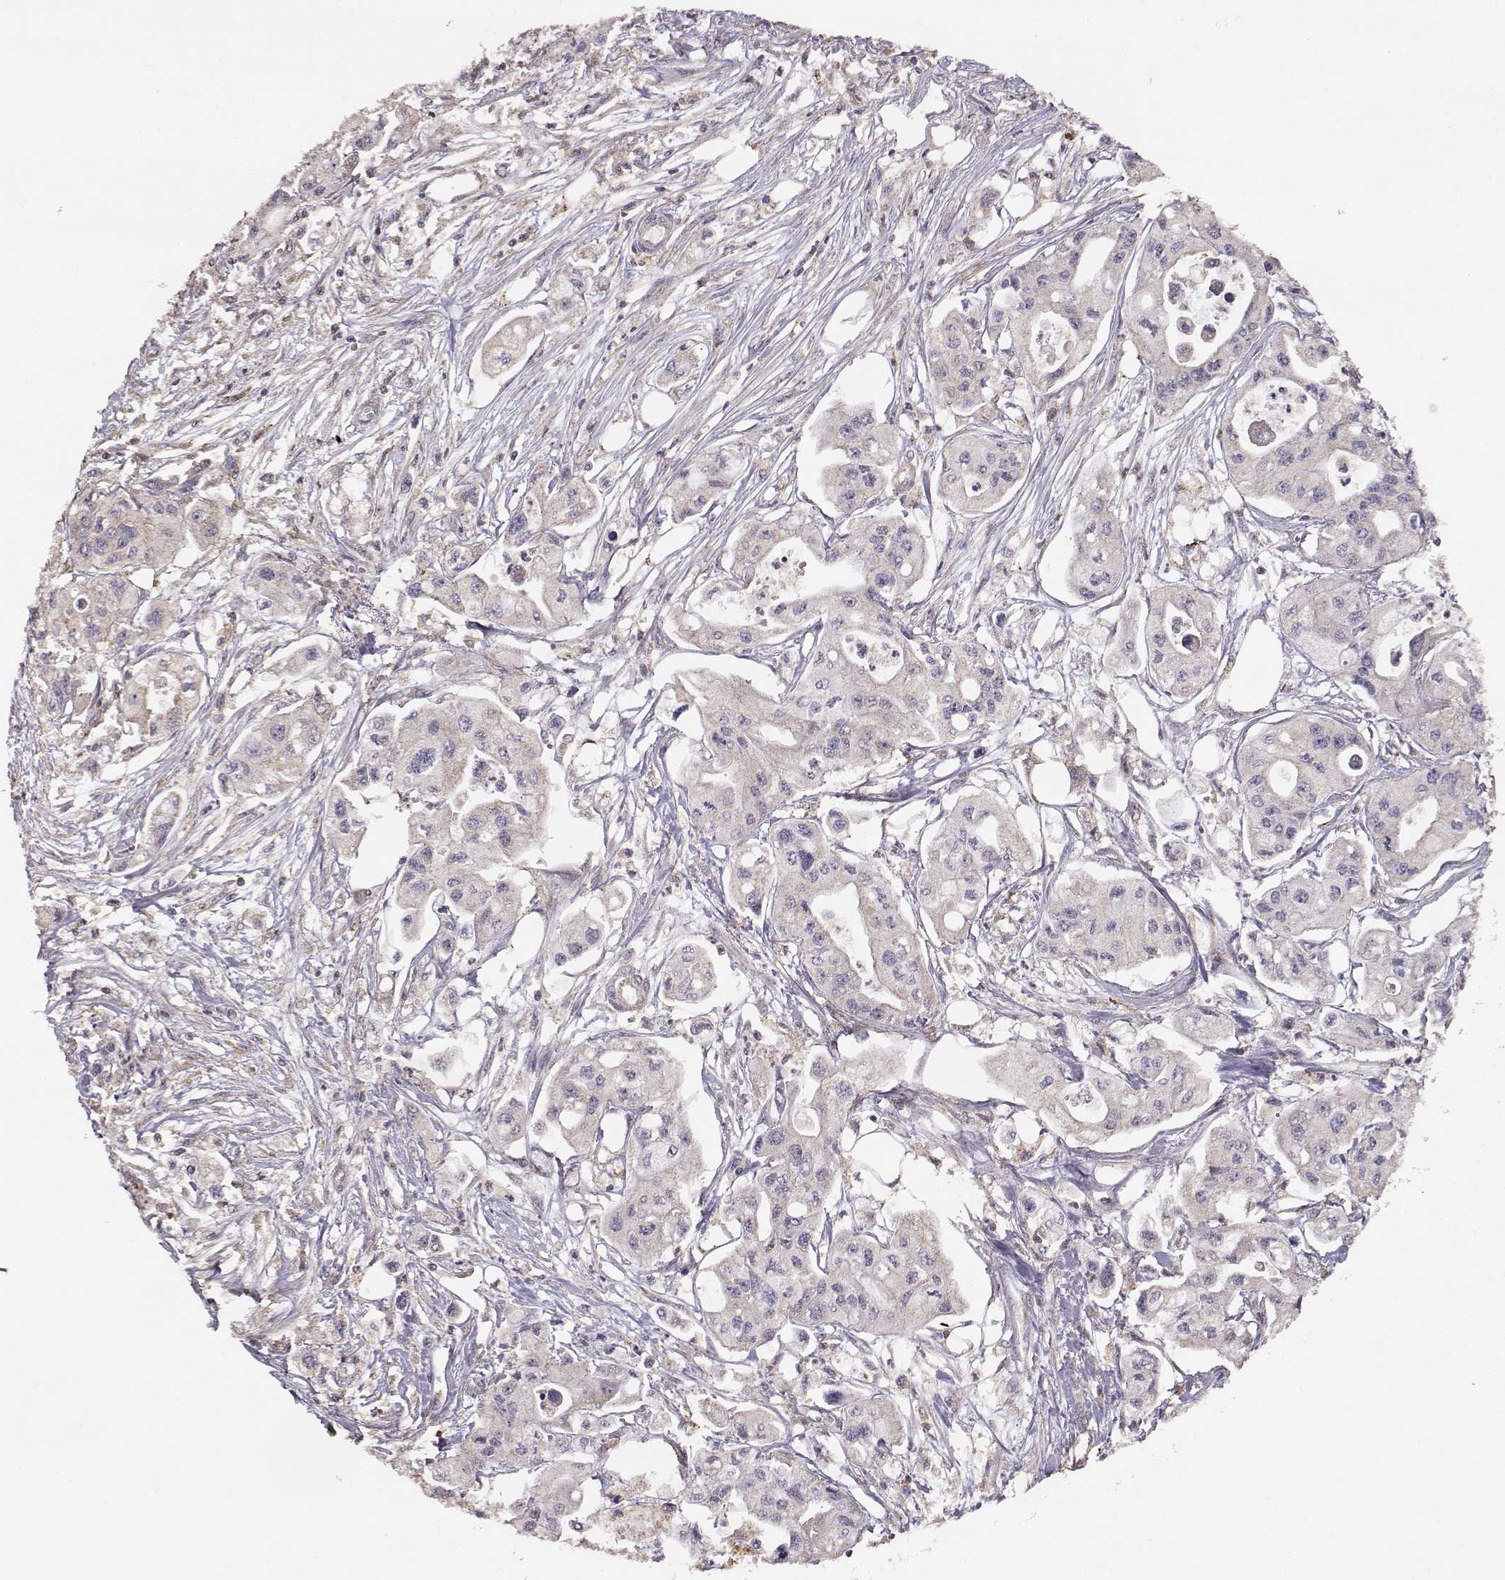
{"staining": {"intensity": "weak", "quantity": "<25%", "location": "cytoplasmic/membranous"}, "tissue": "pancreatic cancer", "cell_type": "Tumor cells", "image_type": "cancer", "snomed": [{"axis": "morphology", "description": "Adenocarcinoma, NOS"}, {"axis": "topography", "description": "Pancreas"}], "caption": "This is an IHC histopathology image of pancreatic cancer. There is no positivity in tumor cells.", "gene": "TARS3", "patient": {"sex": "male", "age": 70}}